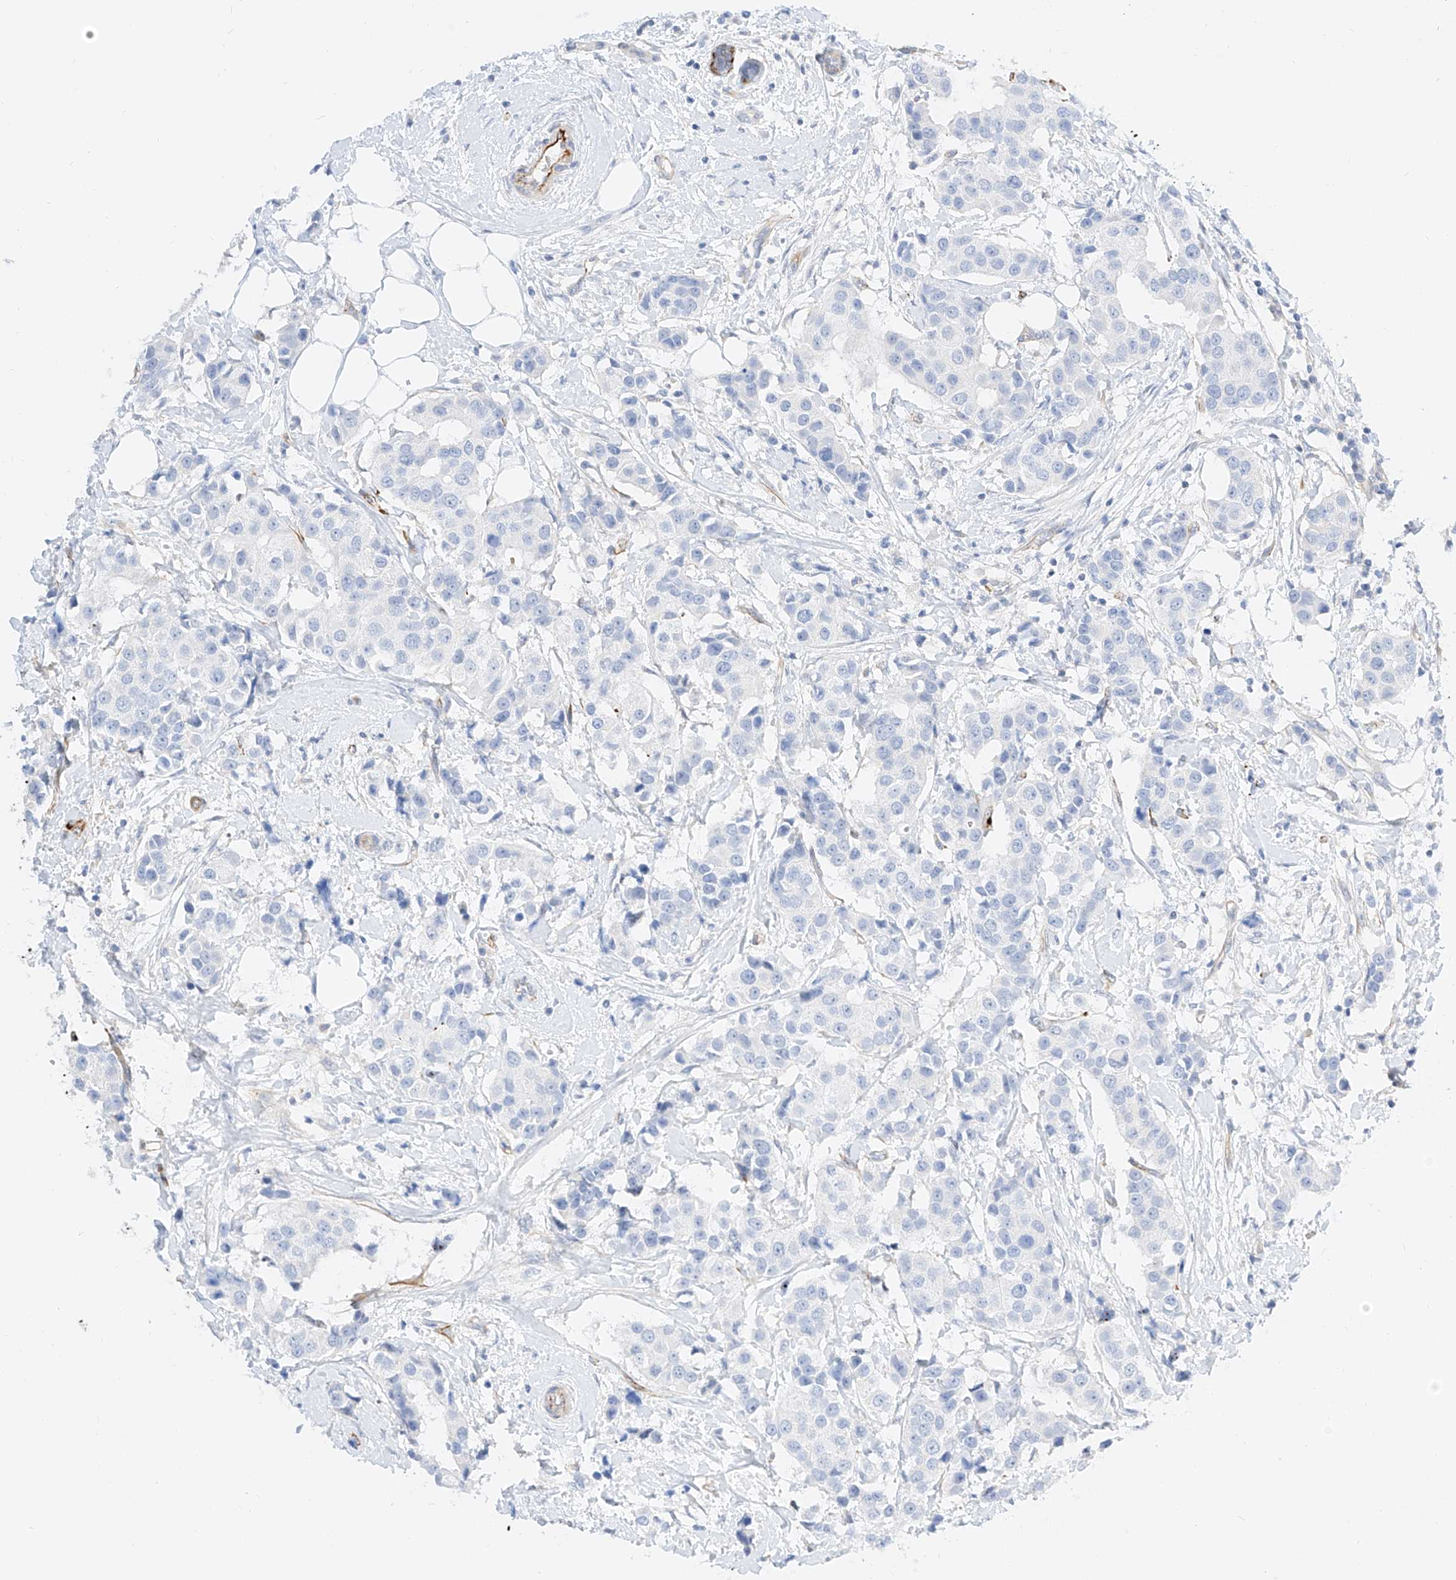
{"staining": {"intensity": "negative", "quantity": "none", "location": "none"}, "tissue": "breast cancer", "cell_type": "Tumor cells", "image_type": "cancer", "snomed": [{"axis": "morphology", "description": "Normal tissue, NOS"}, {"axis": "morphology", "description": "Duct carcinoma"}, {"axis": "topography", "description": "Breast"}], "caption": "An immunohistochemistry photomicrograph of breast intraductal carcinoma is shown. There is no staining in tumor cells of breast intraductal carcinoma. (Immunohistochemistry (ihc), brightfield microscopy, high magnification).", "gene": "CDCP2", "patient": {"sex": "female", "age": 39}}